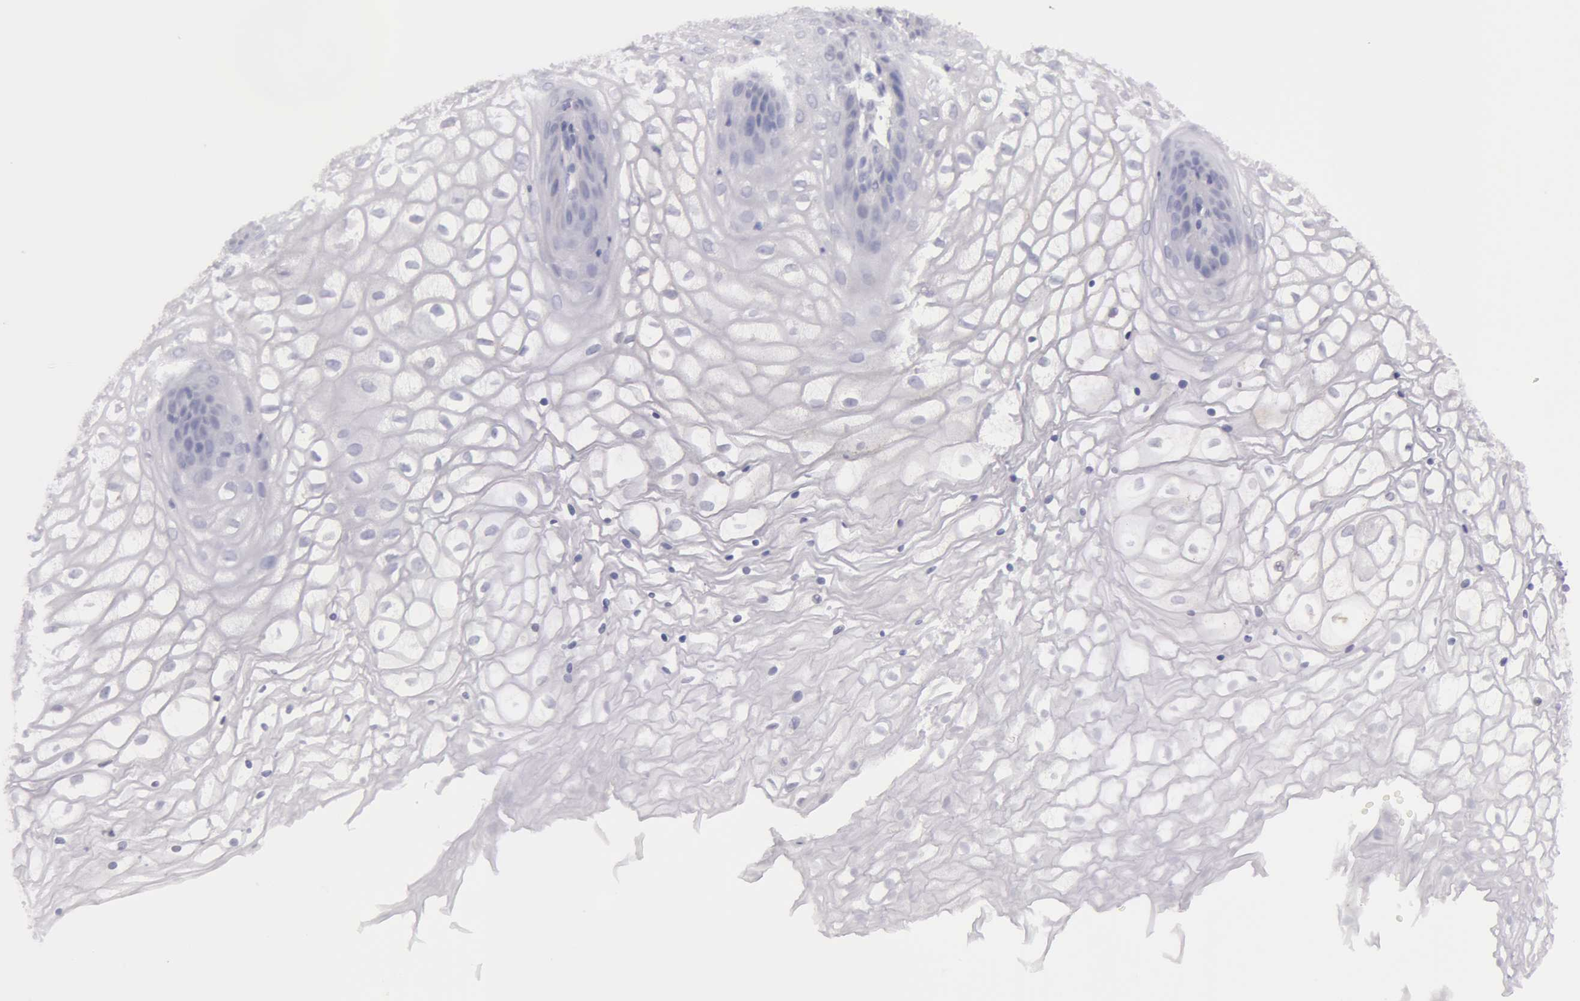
{"staining": {"intensity": "negative", "quantity": "none", "location": "none"}, "tissue": "vagina", "cell_type": "Squamous epithelial cells", "image_type": "normal", "snomed": [{"axis": "morphology", "description": "Normal tissue, NOS"}, {"axis": "topography", "description": "Vagina"}], "caption": "An IHC image of unremarkable vagina is shown. There is no staining in squamous epithelial cells of vagina.", "gene": "AMACR", "patient": {"sex": "female", "age": 34}}